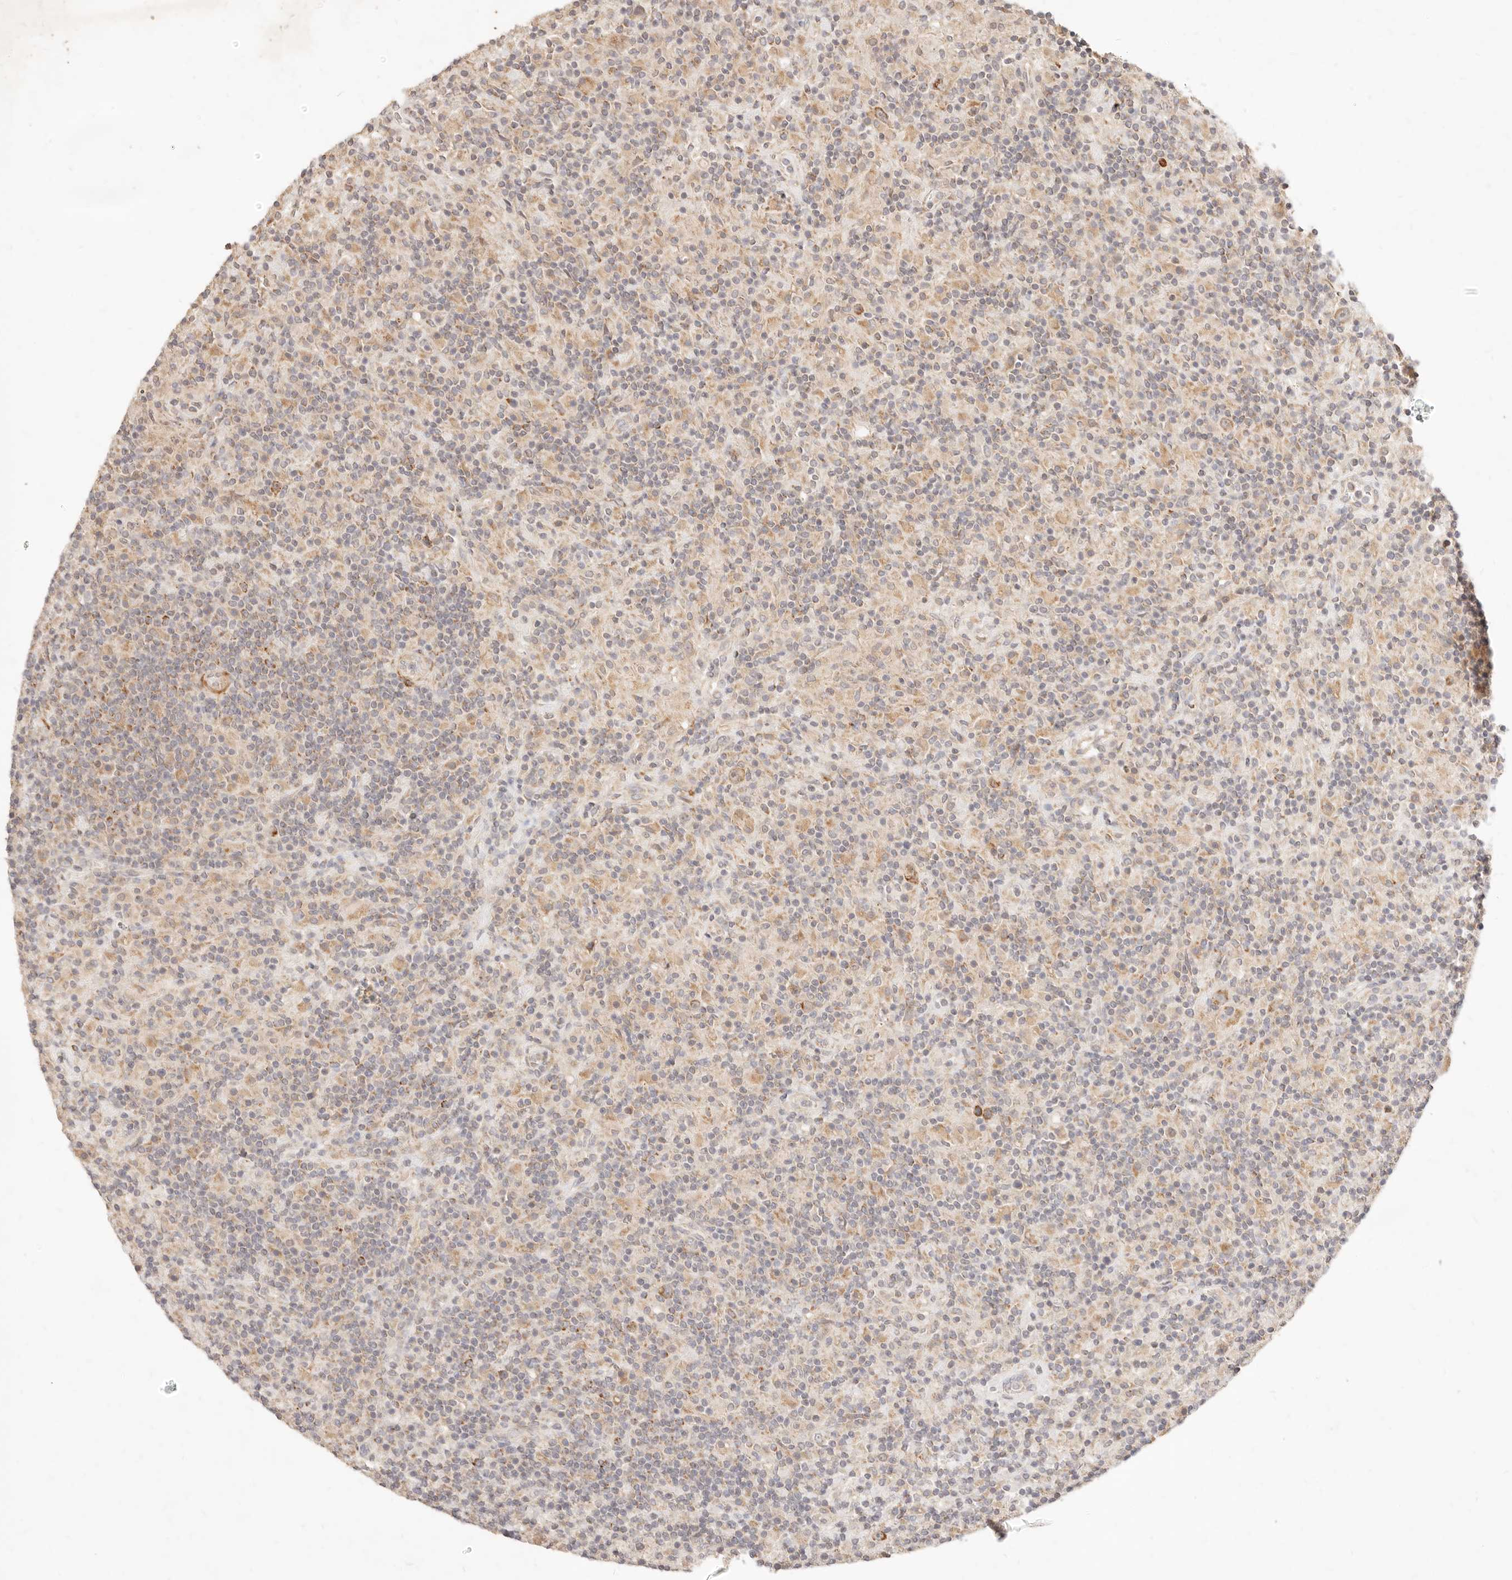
{"staining": {"intensity": "moderate", "quantity": "25%-75%", "location": "cytoplasmic/membranous"}, "tissue": "lymphoma", "cell_type": "Tumor cells", "image_type": "cancer", "snomed": [{"axis": "morphology", "description": "Hodgkin's disease, NOS"}, {"axis": "topography", "description": "Lymph node"}], "caption": "Brown immunohistochemical staining in lymphoma shows moderate cytoplasmic/membranous positivity in about 25%-75% of tumor cells.", "gene": "RUBCNL", "patient": {"sex": "male", "age": 70}}